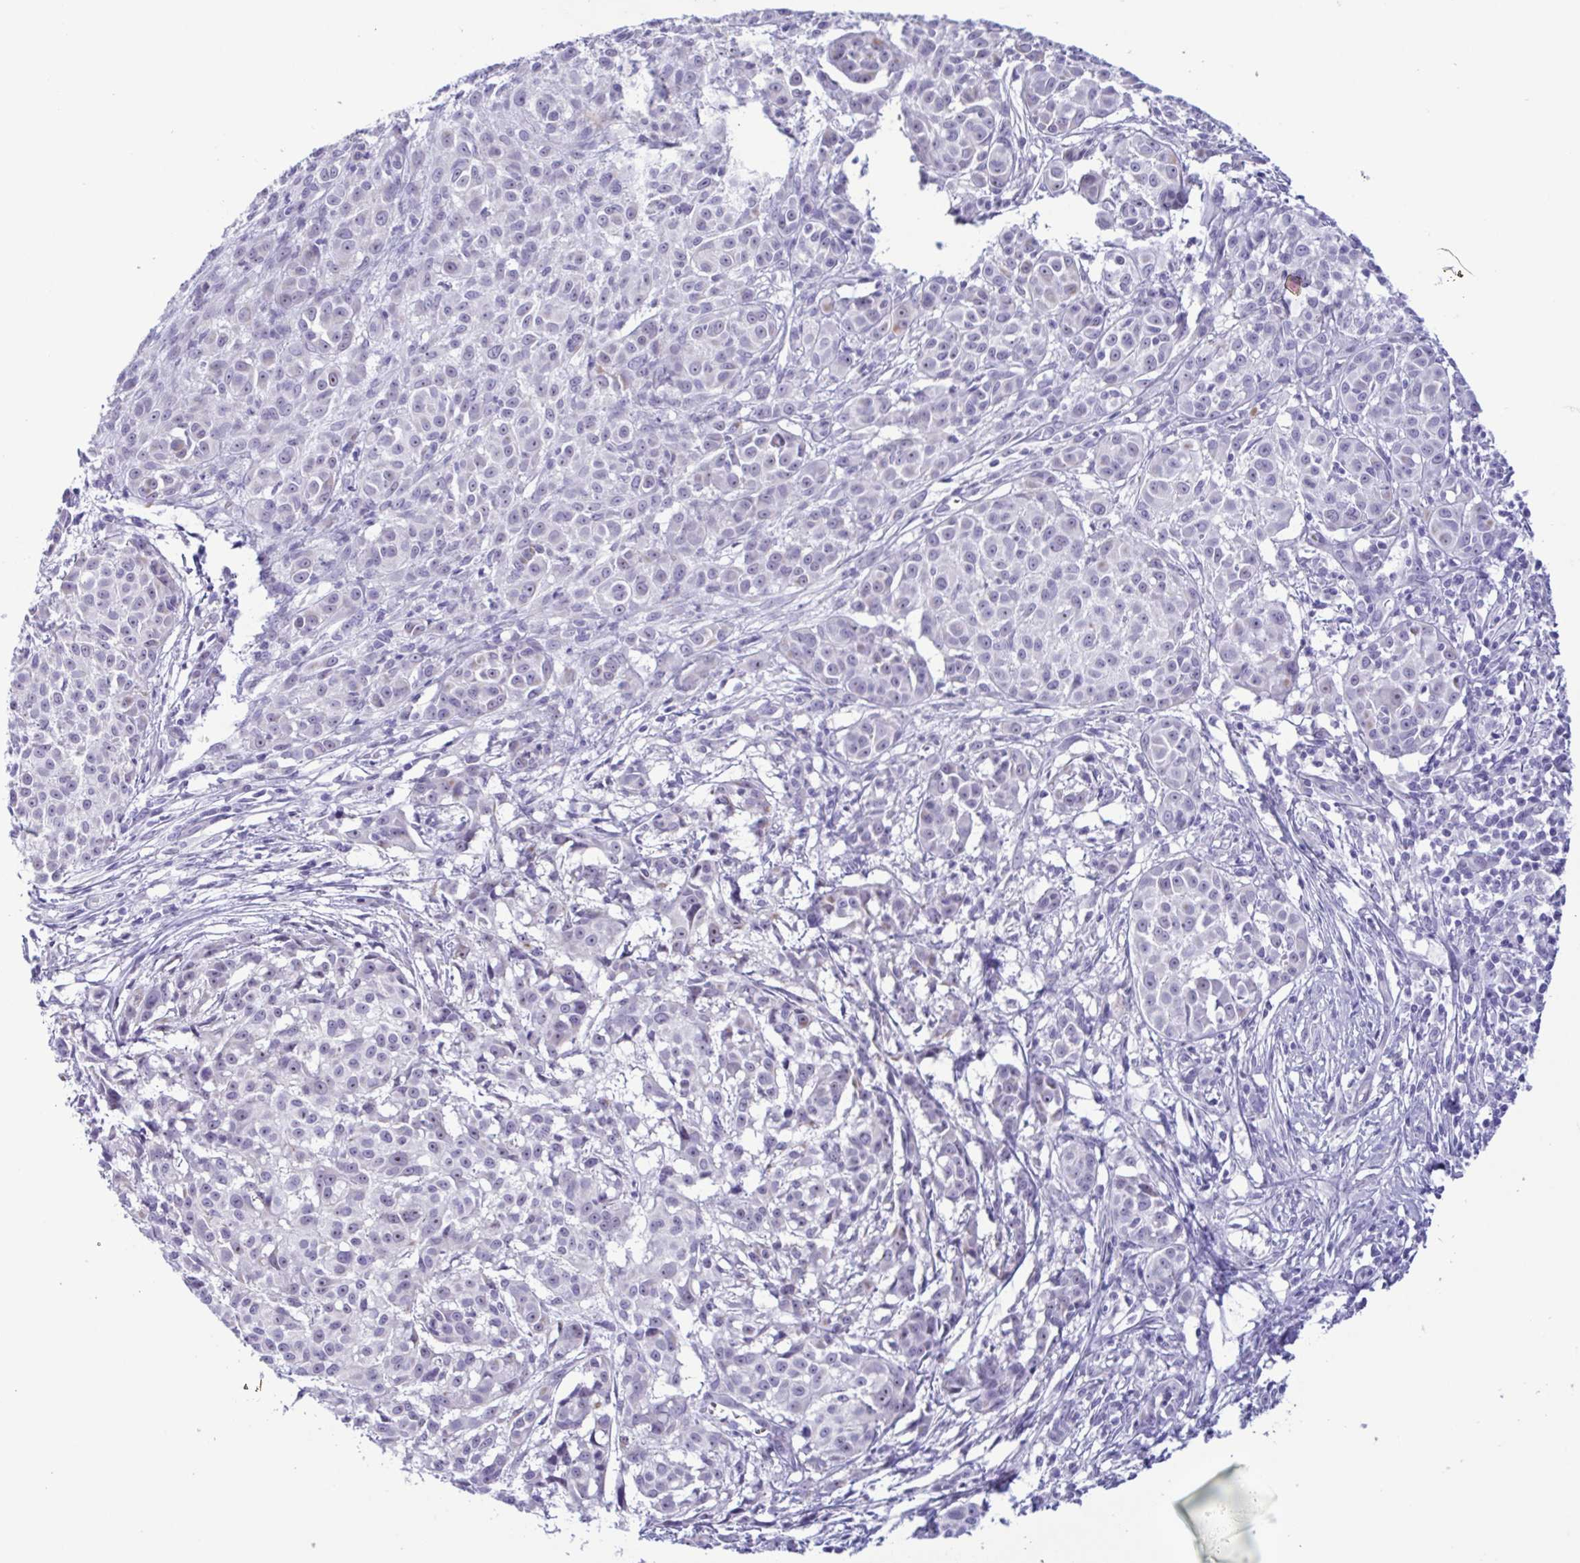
{"staining": {"intensity": "negative", "quantity": "none", "location": "none"}, "tissue": "melanoma", "cell_type": "Tumor cells", "image_type": "cancer", "snomed": [{"axis": "morphology", "description": "Malignant melanoma, NOS"}, {"axis": "topography", "description": "Skin"}], "caption": "Malignant melanoma was stained to show a protein in brown. There is no significant expression in tumor cells.", "gene": "MYL7", "patient": {"sex": "male", "age": 48}}